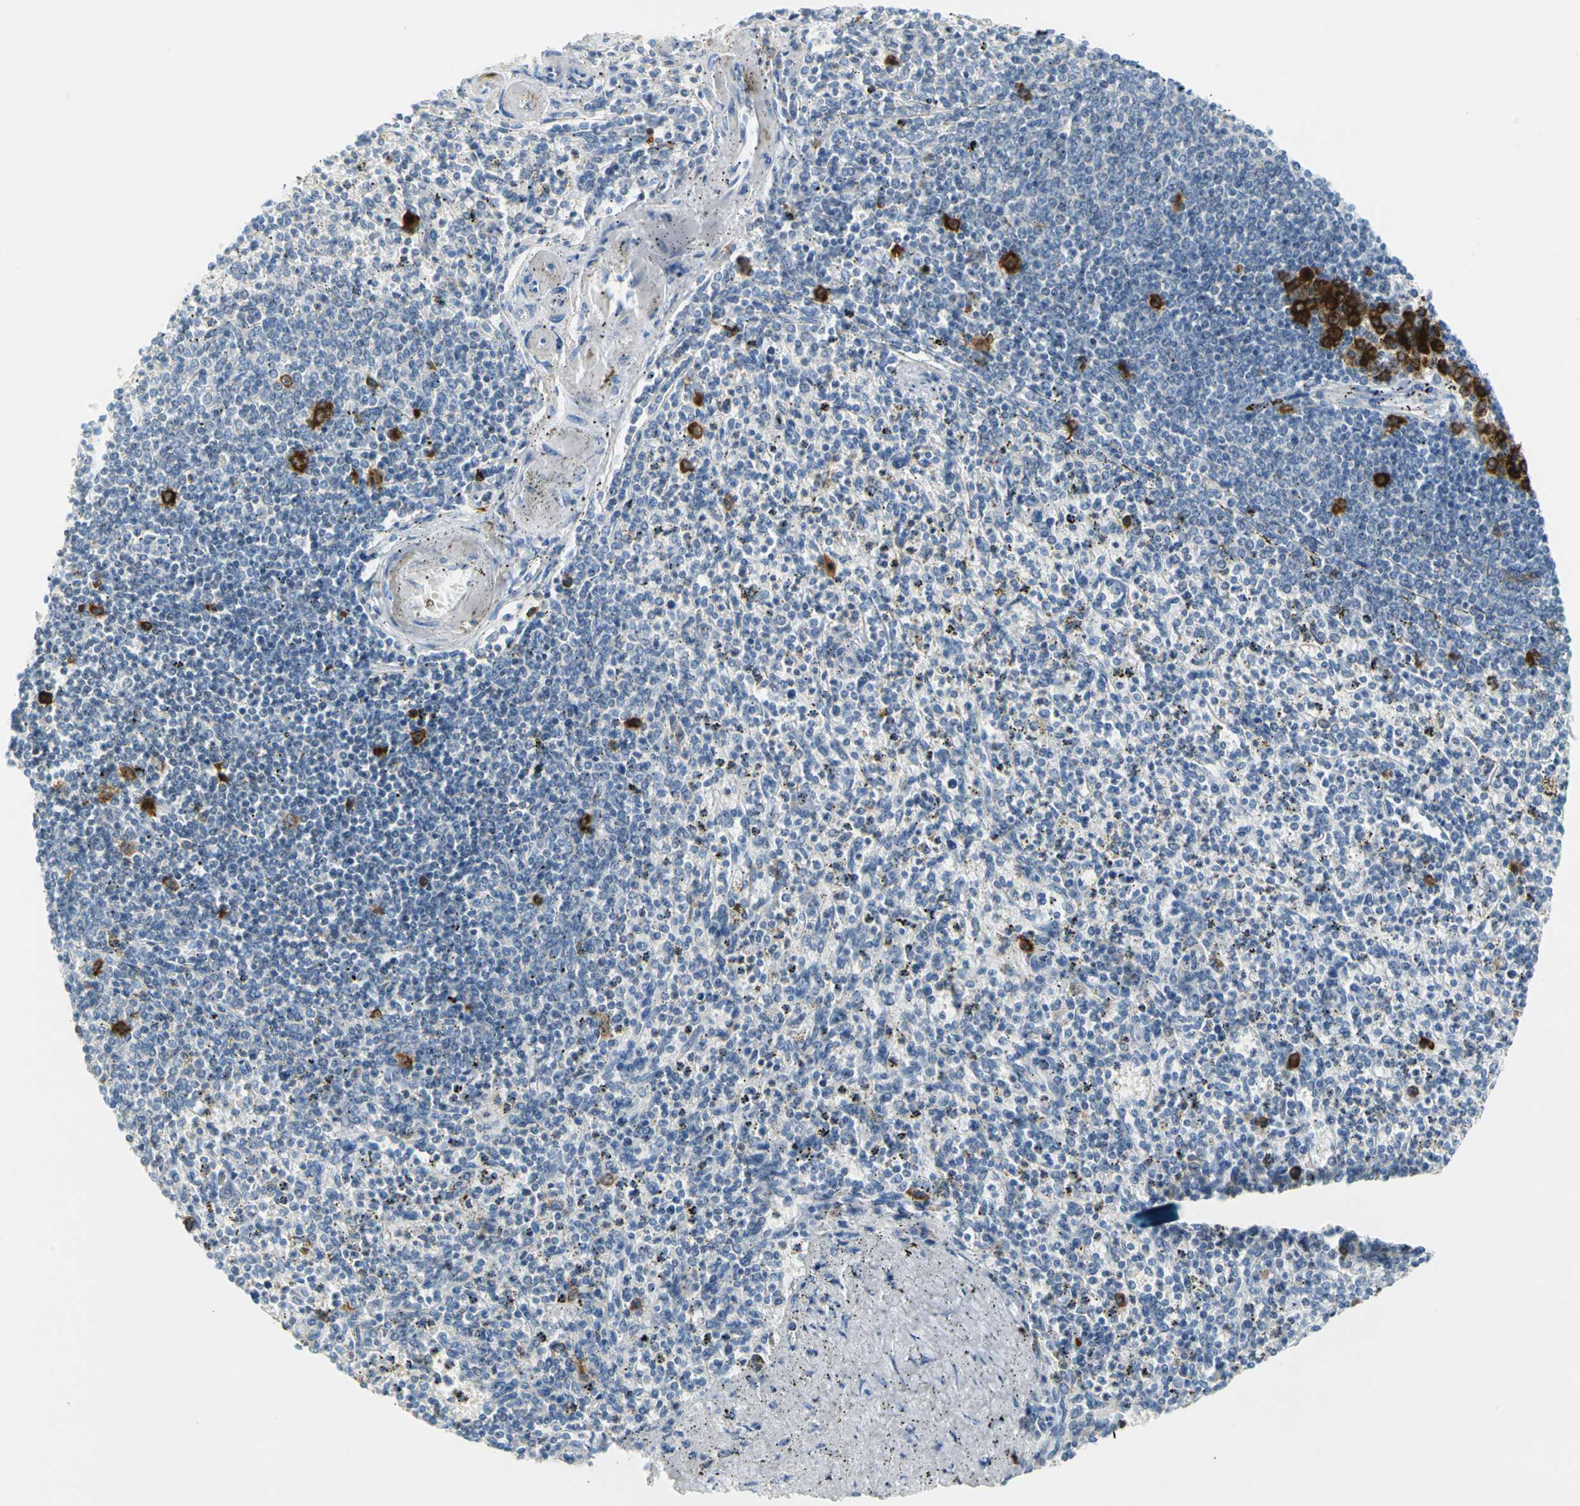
{"staining": {"intensity": "strong", "quantity": "<25%", "location": "cytoplasmic/membranous"}, "tissue": "spleen", "cell_type": "Cells in red pulp", "image_type": "normal", "snomed": [{"axis": "morphology", "description": "Normal tissue, NOS"}, {"axis": "topography", "description": "Spleen"}], "caption": "Immunohistochemical staining of normal spleen reveals strong cytoplasmic/membranous protein positivity in about <25% of cells in red pulp. Using DAB (3,3'-diaminobenzidine) (brown) and hematoxylin (blue) stains, captured at high magnification using brightfield microscopy.", "gene": "TACC3", "patient": {"sex": "male", "age": 72}}